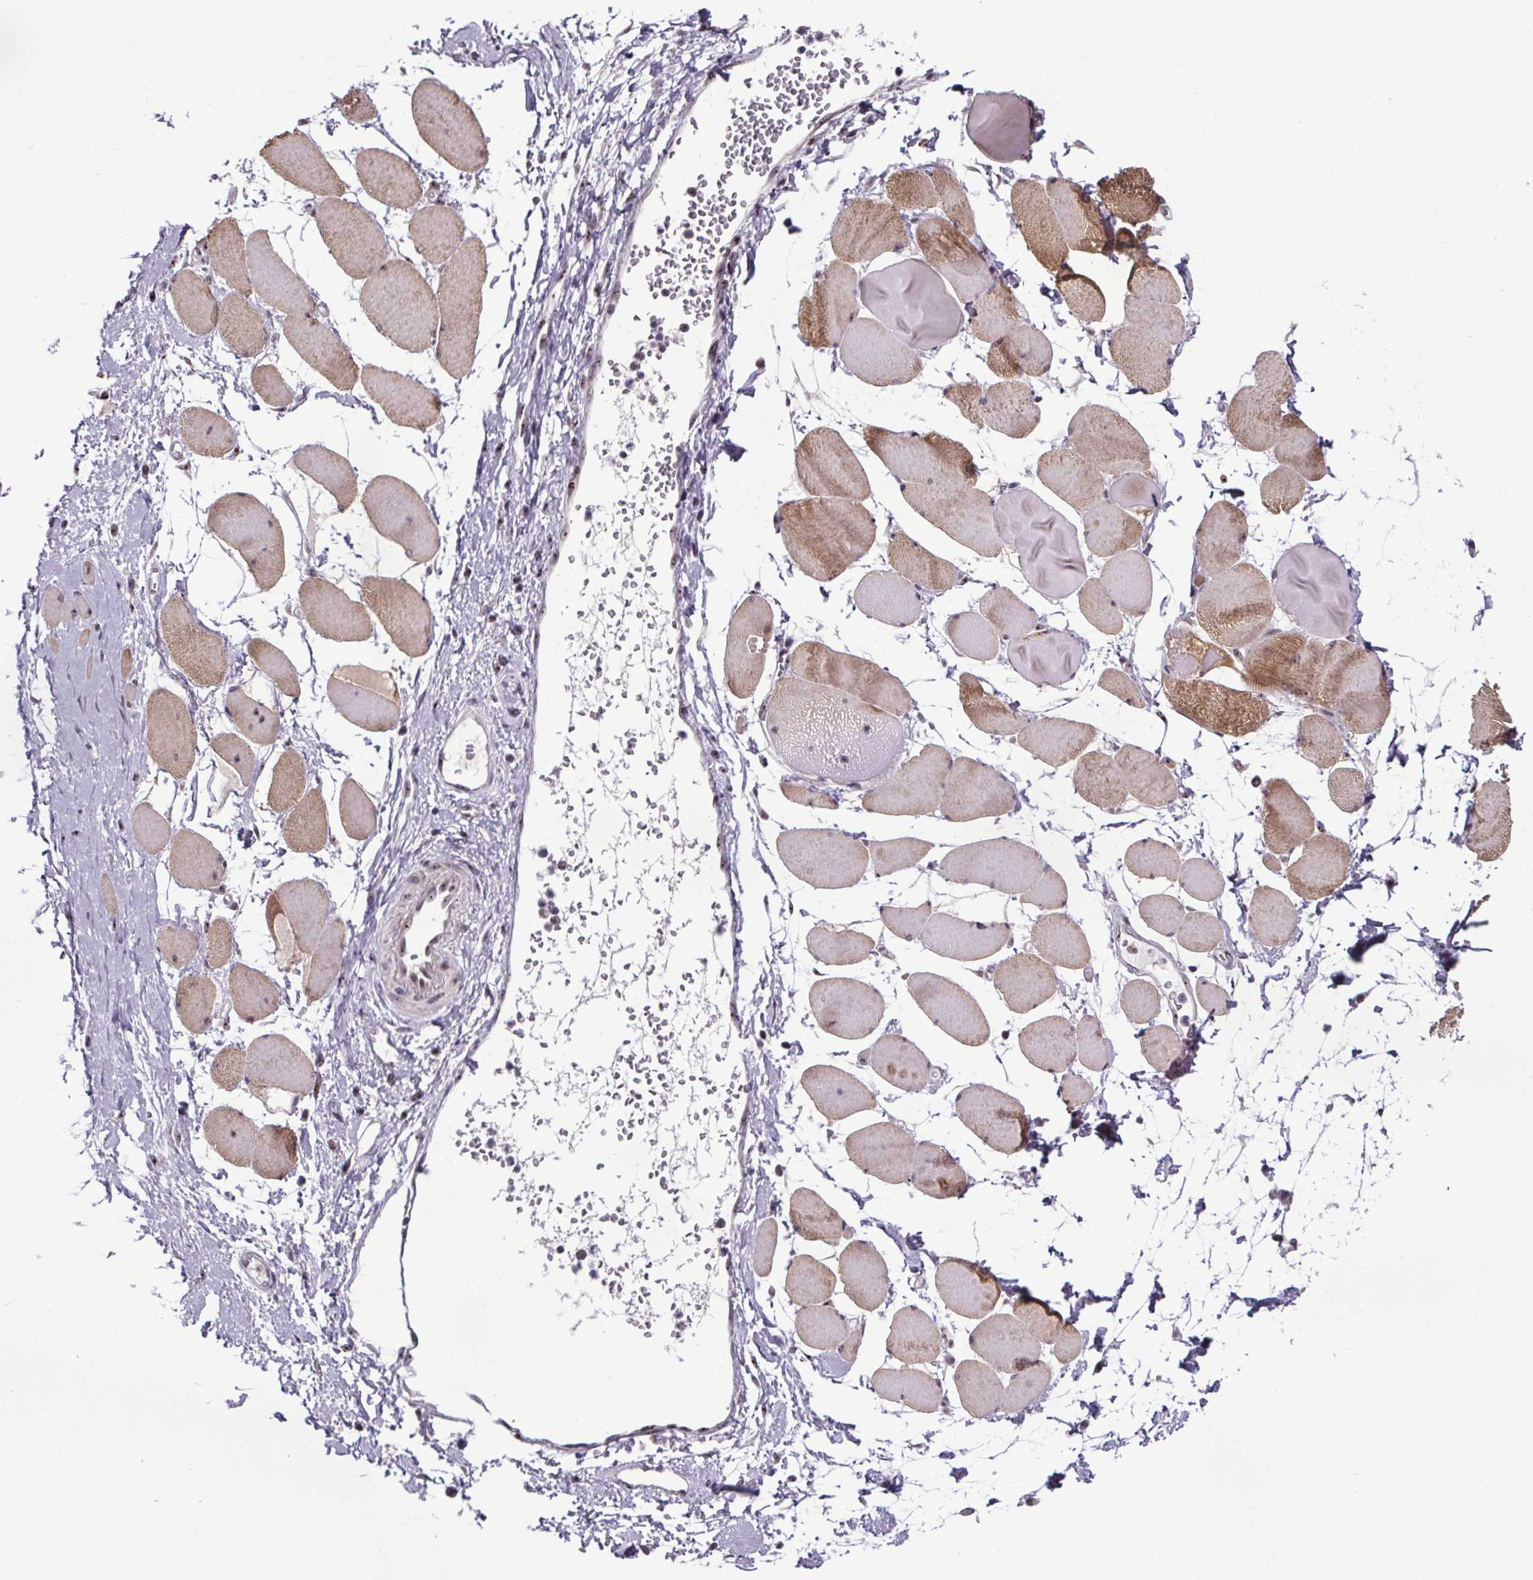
{"staining": {"intensity": "moderate", "quantity": "25%-75%", "location": "cytoplasmic/membranous"}, "tissue": "skeletal muscle", "cell_type": "Myocytes", "image_type": "normal", "snomed": [{"axis": "morphology", "description": "Normal tissue, NOS"}, {"axis": "topography", "description": "Skeletal muscle"}], "caption": "Protein staining shows moderate cytoplasmic/membranous positivity in approximately 25%-75% of myocytes in benign skeletal muscle. The staining was performed using DAB, with brown indicating positive protein expression. Nuclei are stained blue with hematoxylin.", "gene": "ATMIN", "patient": {"sex": "female", "age": 75}}